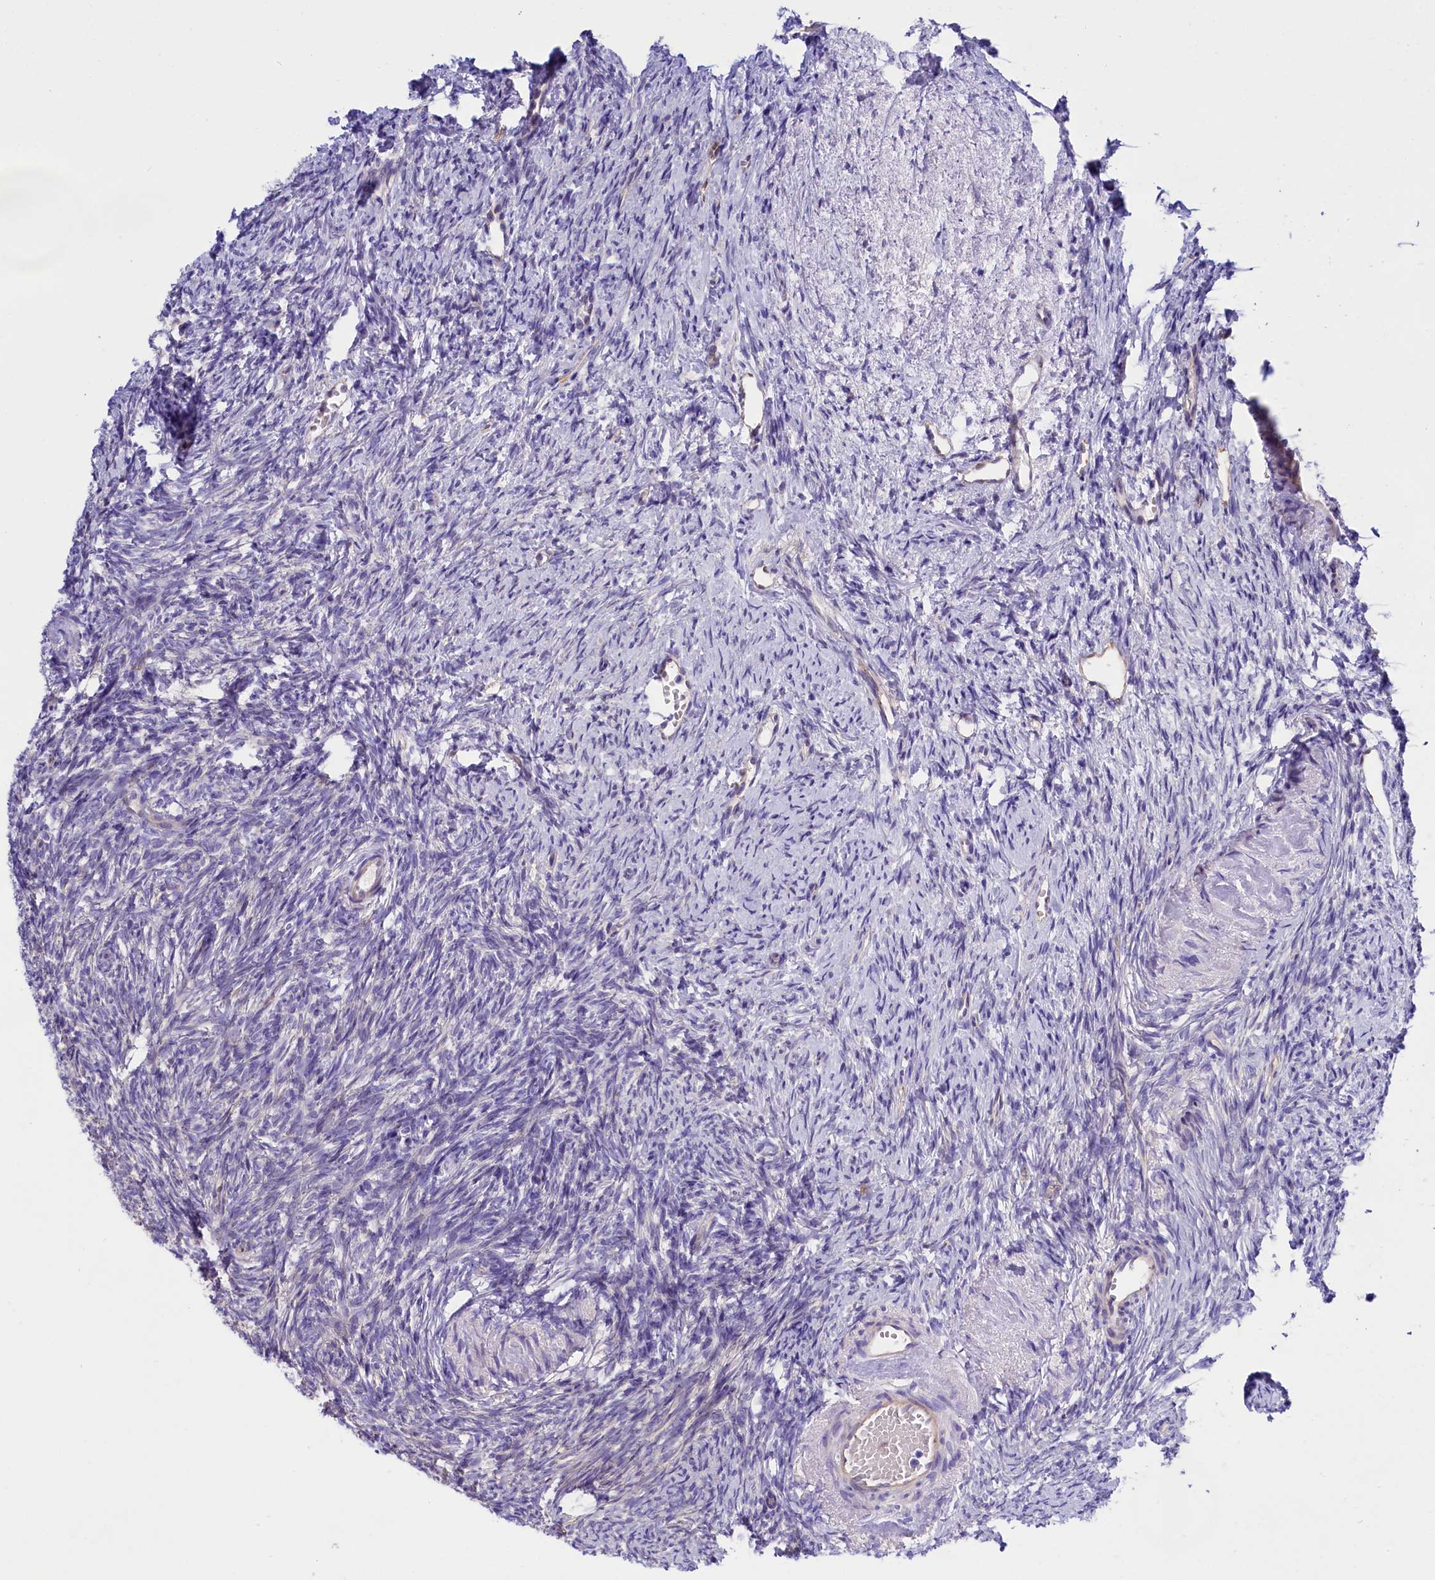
{"staining": {"intensity": "strong", "quantity": ">75%", "location": "cytoplasmic/membranous"}, "tissue": "ovary", "cell_type": "Follicle cells", "image_type": "normal", "snomed": [{"axis": "morphology", "description": "Normal tissue, NOS"}, {"axis": "topography", "description": "Ovary"}], "caption": "Ovary stained for a protein reveals strong cytoplasmic/membranous positivity in follicle cells. (DAB (3,3'-diaminobenzidine) IHC, brown staining for protein, blue staining for nuclei).", "gene": "PPP1R13L", "patient": {"sex": "female", "age": 51}}